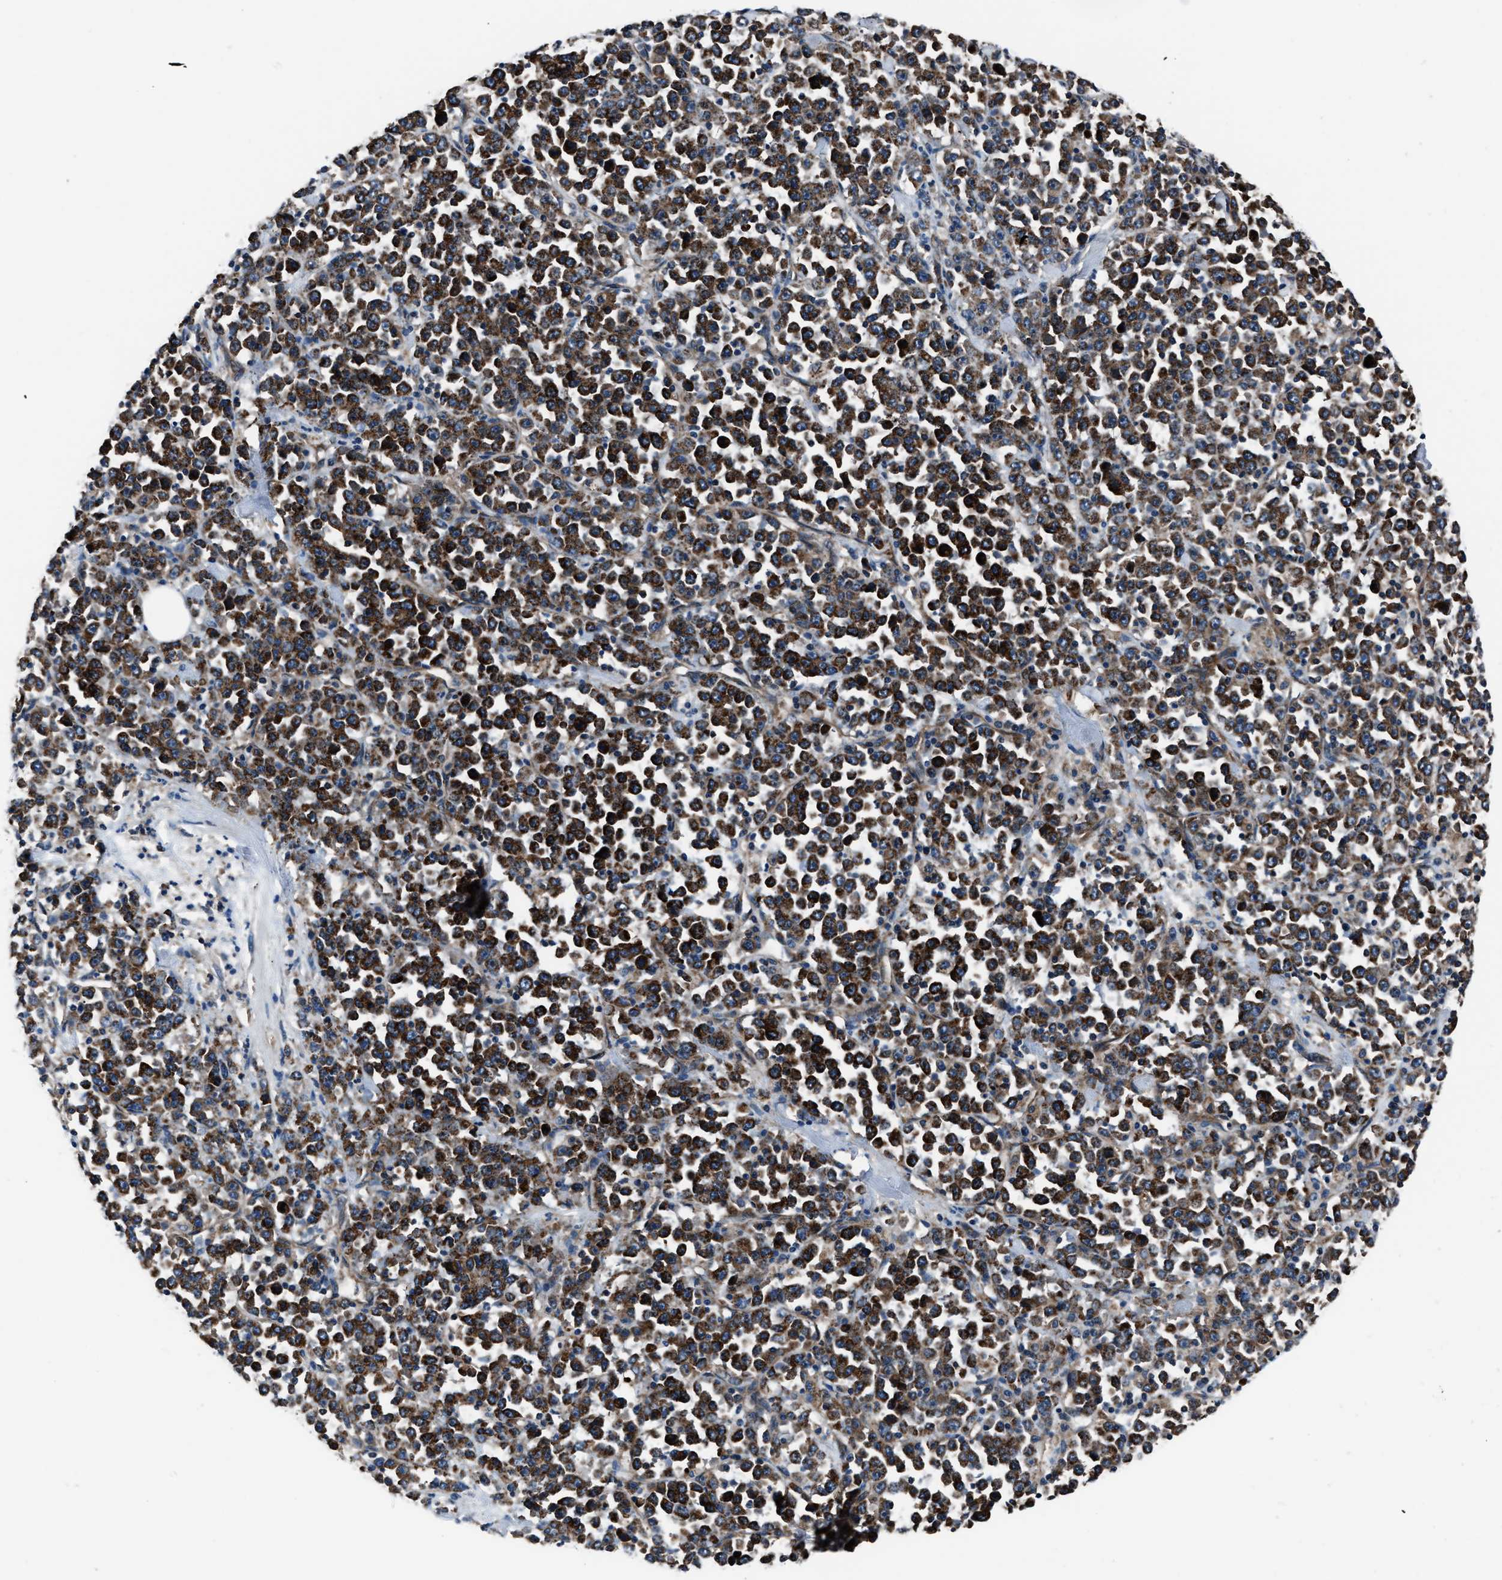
{"staining": {"intensity": "strong", "quantity": ">75%", "location": "cytoplasmic/membranous"}, "tissue": "stomach cancer", "cell_type": "Tumor cells", "image_type": "cancer", "snomed": [{"axis": "morphology", "description": "Normal tissue, NOS"}, {"axis": "morphology", "description": "Adenocarcinoma, NOS"}, {"axis": "topography", "description": "Stomach, upper"}, {"axis": "topography", "description": "Stomach"}], "caption": "Immunohistochemical staining of human stomach adenocarcinoma reveals high levels of strong cytoplasmic/membranous expression in approximately >75% of tumor cells.", "gene": "GGCT", "patient": {"sex": "male", "age": 59}}